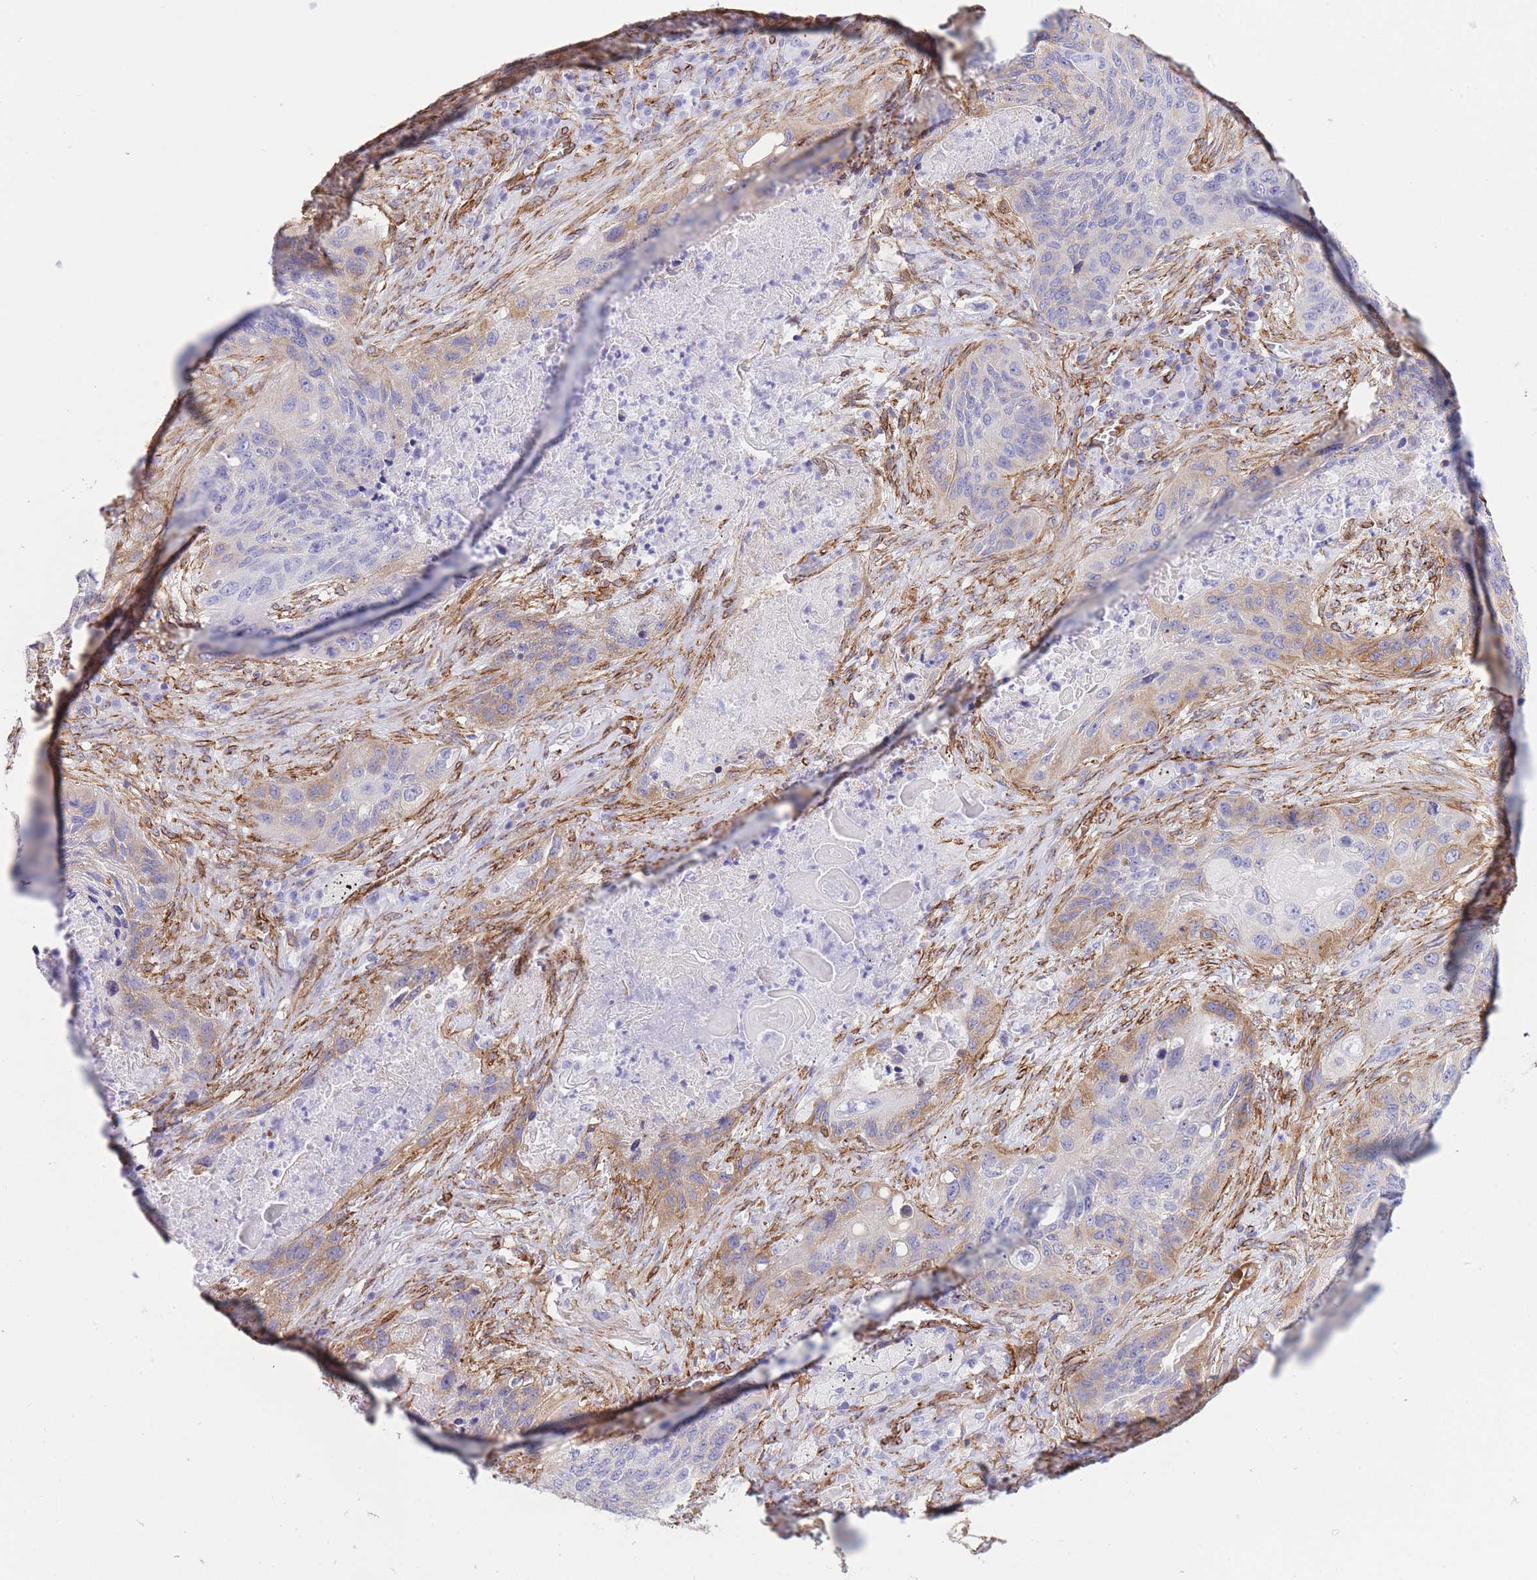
{"staining": {"intensity": "moderate", "quantity": "<25%", "location": "cytoplasmic/membranous"}, "tissue": "lung cancer", "cell_type": "Tumor cells", "image_type": "cancer", "snomed": [{"axis": "morphology", "description": "Squamous cell carcinoma, NOS"}, {"axis": "topography", "description": "Lung"}], "caption": "The histopathology image exhibits staining of lung cancer (squamous cell carcinoma), revealing moderate cytoplasmic/membranous protein staining (brown color) within tumor cells.", "gene": "CAVIN1", "patient": {"sex": "female", "age": 63}}